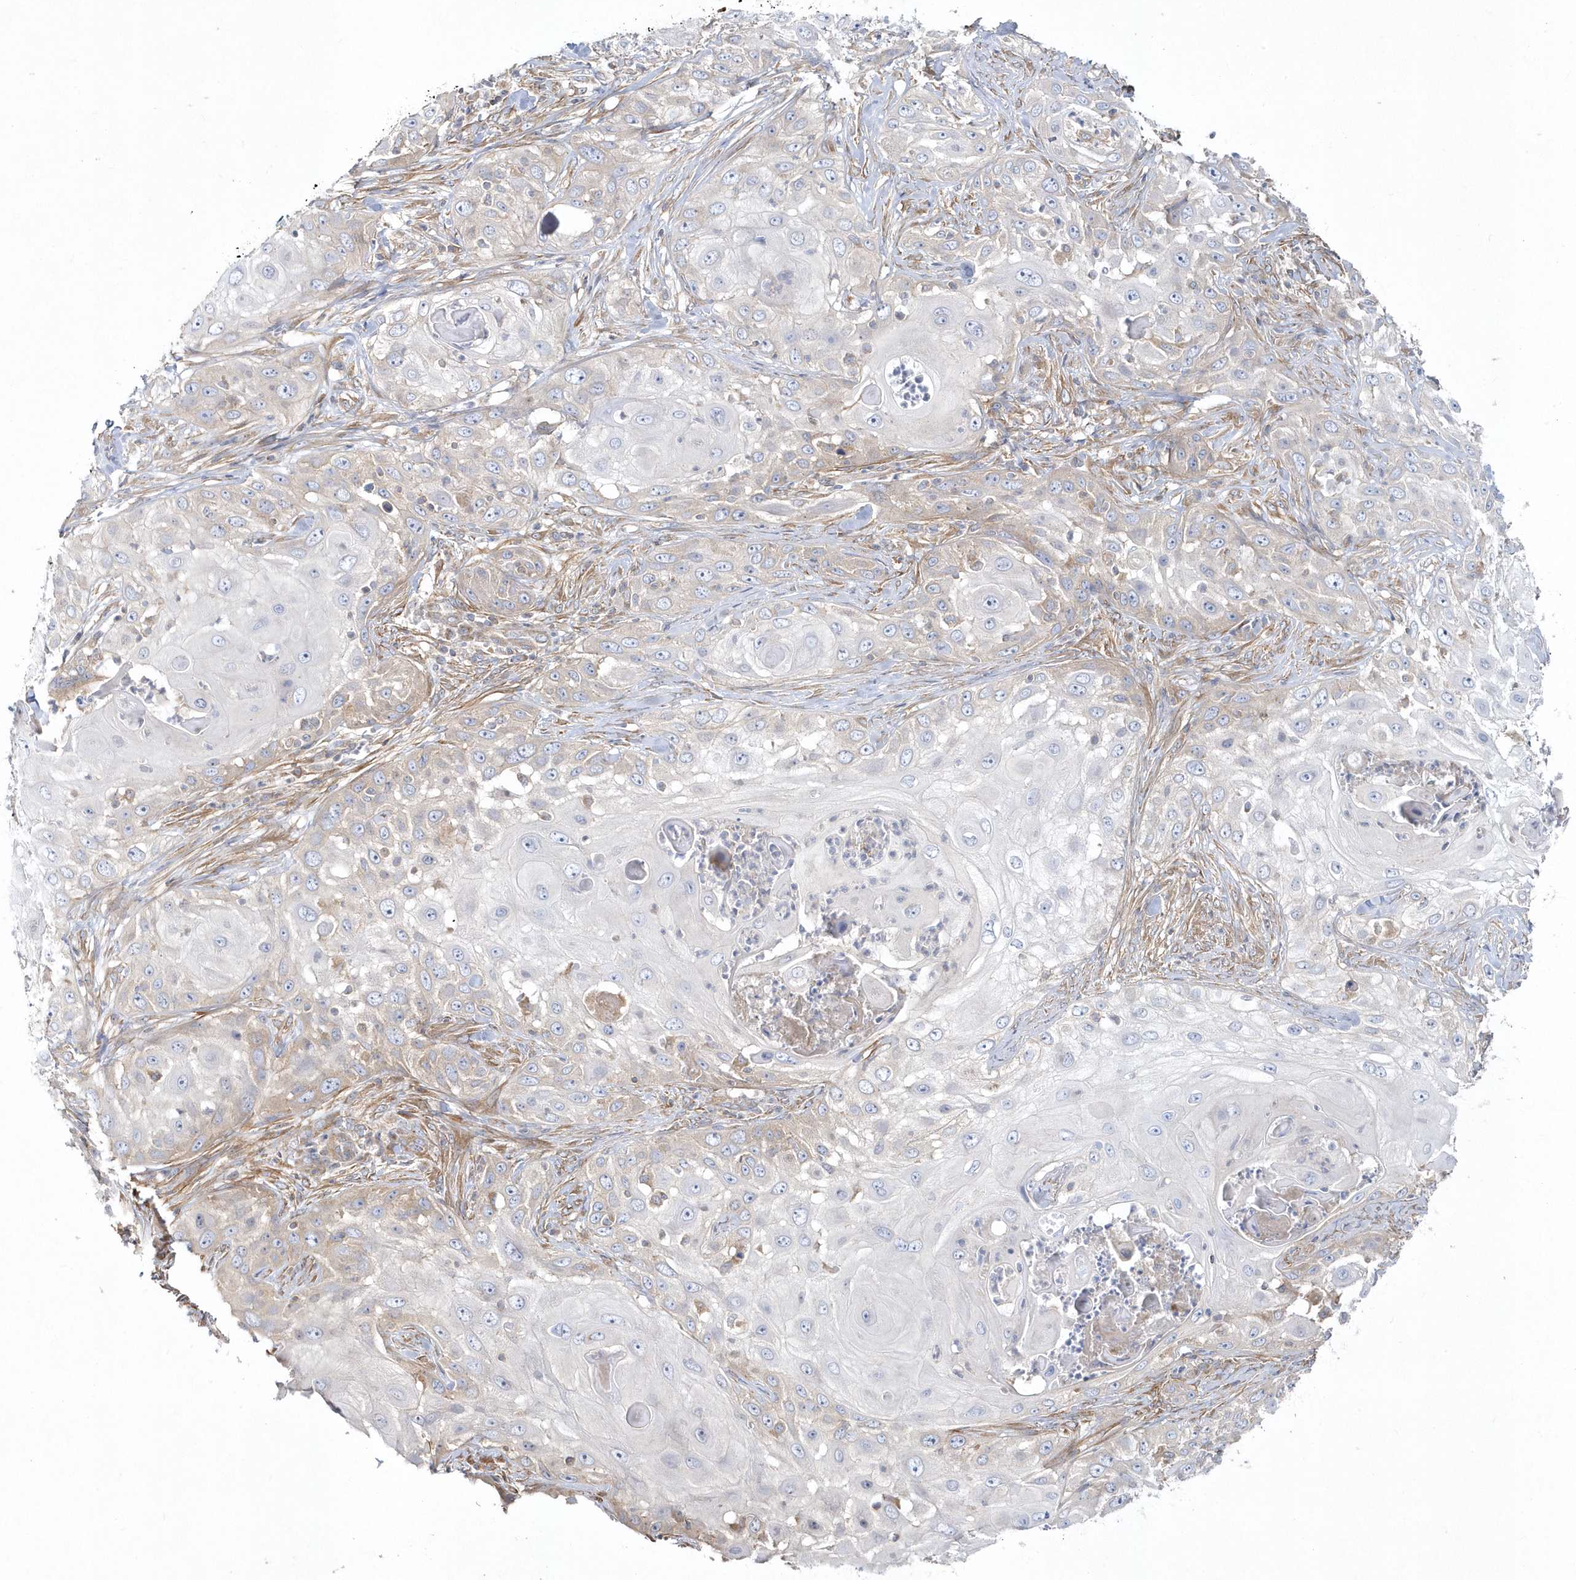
{"staining": {"intensity": "negative", "quantity": "none", "location": "none"}, "tissue": "skin cancer", "cell_type": "Tumor cells", "image_type": "cancer", "snomed": [{"axis": "morphology", "description": "Squamous cell carcinoma, NOS"}, {"axis": "topography", "description": "Skin"}], "caption": "Skin cancer stained for a protein using IHC reveals no positivity tumor cells.", "gene": "LEXM", "patient": {"sex": "female", "age": 44}}